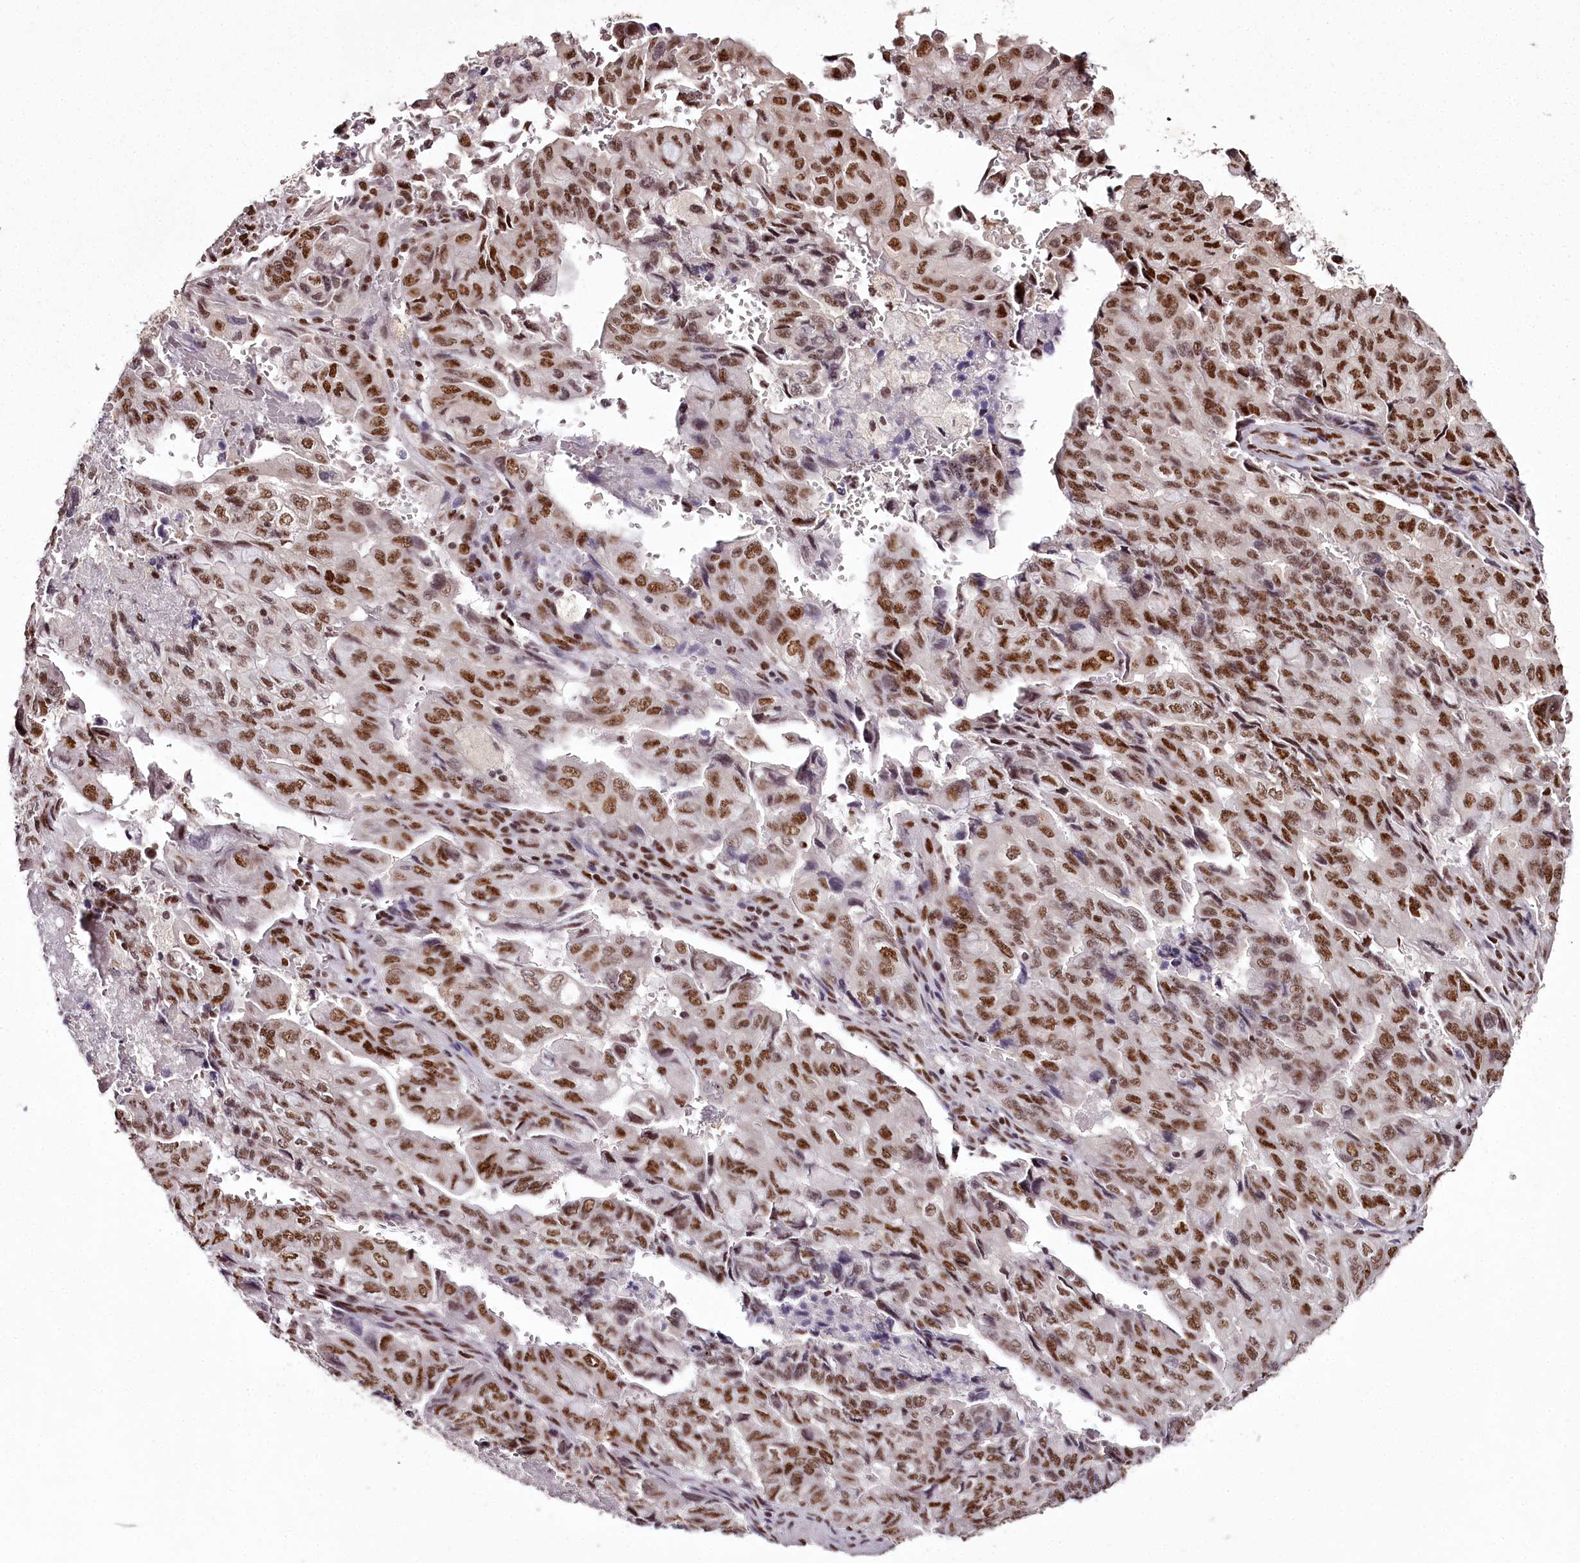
{"staining": {"intensity": "strong", "quantity": ">75%", "location": "nuclear"}, "tissue": "pancreatic cancer", "cell_type": "Tumor cells", "image_type": "cancer", "snomed": [{"axis": "morphology", "description": "Adenocarcinoma, NOS"}, {"axis": "topography", "description": "Pancreas"}], "caption": "About >75% of tumor cells in human pancreatic cancer show strong nuclear protein positivity as visualized by brown immunohistochemical staining.", "gene": "PSPC1", "patient": {"sex": "male", "age": 59}}